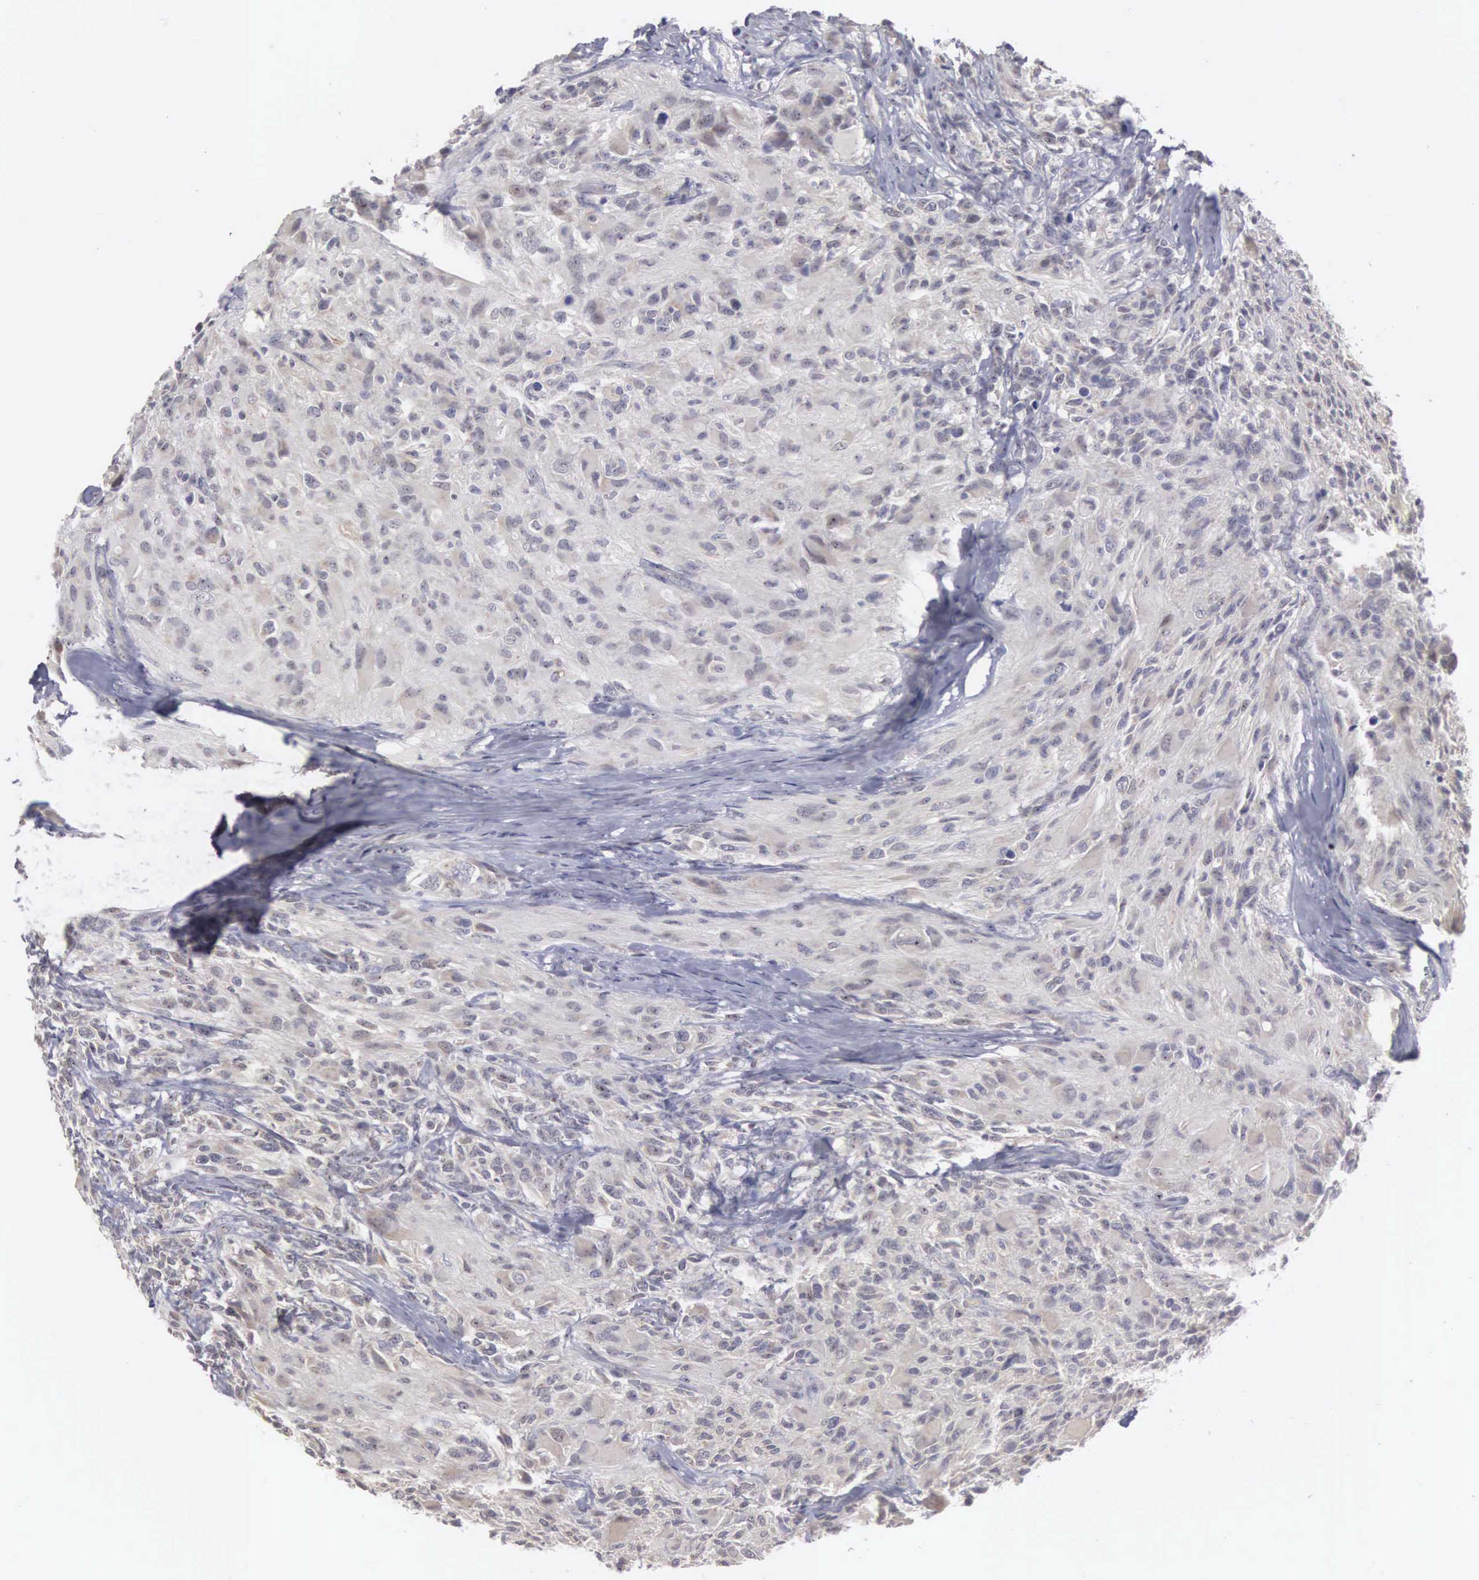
{"staining": {"intensity": "negative", "quantity": "none", "location": "none"}, "tissue": "glioma", "cell_type": "Tumor cells", "image_type": "cancer", "snomed": [{"axis": "morphology", "description": "Glioma, malignant, High grade"}, {"axis": "topography", "description": "Brain"}], "caption": "High magnification brightfield microscopy of high-grade glioma (malignant) stained with DAB (3,3'-diaminobenzidine) (brown) and counterstained with hematoxylin (blue): tumor cells show no significant positivity. (Stains: DAB immunohistochemistry with hematoxylin counter stain, Microscopy: brightfield microscopy at high magnification).", "gene": "AMN", "patient": {"sex": "male", "age": 69}}